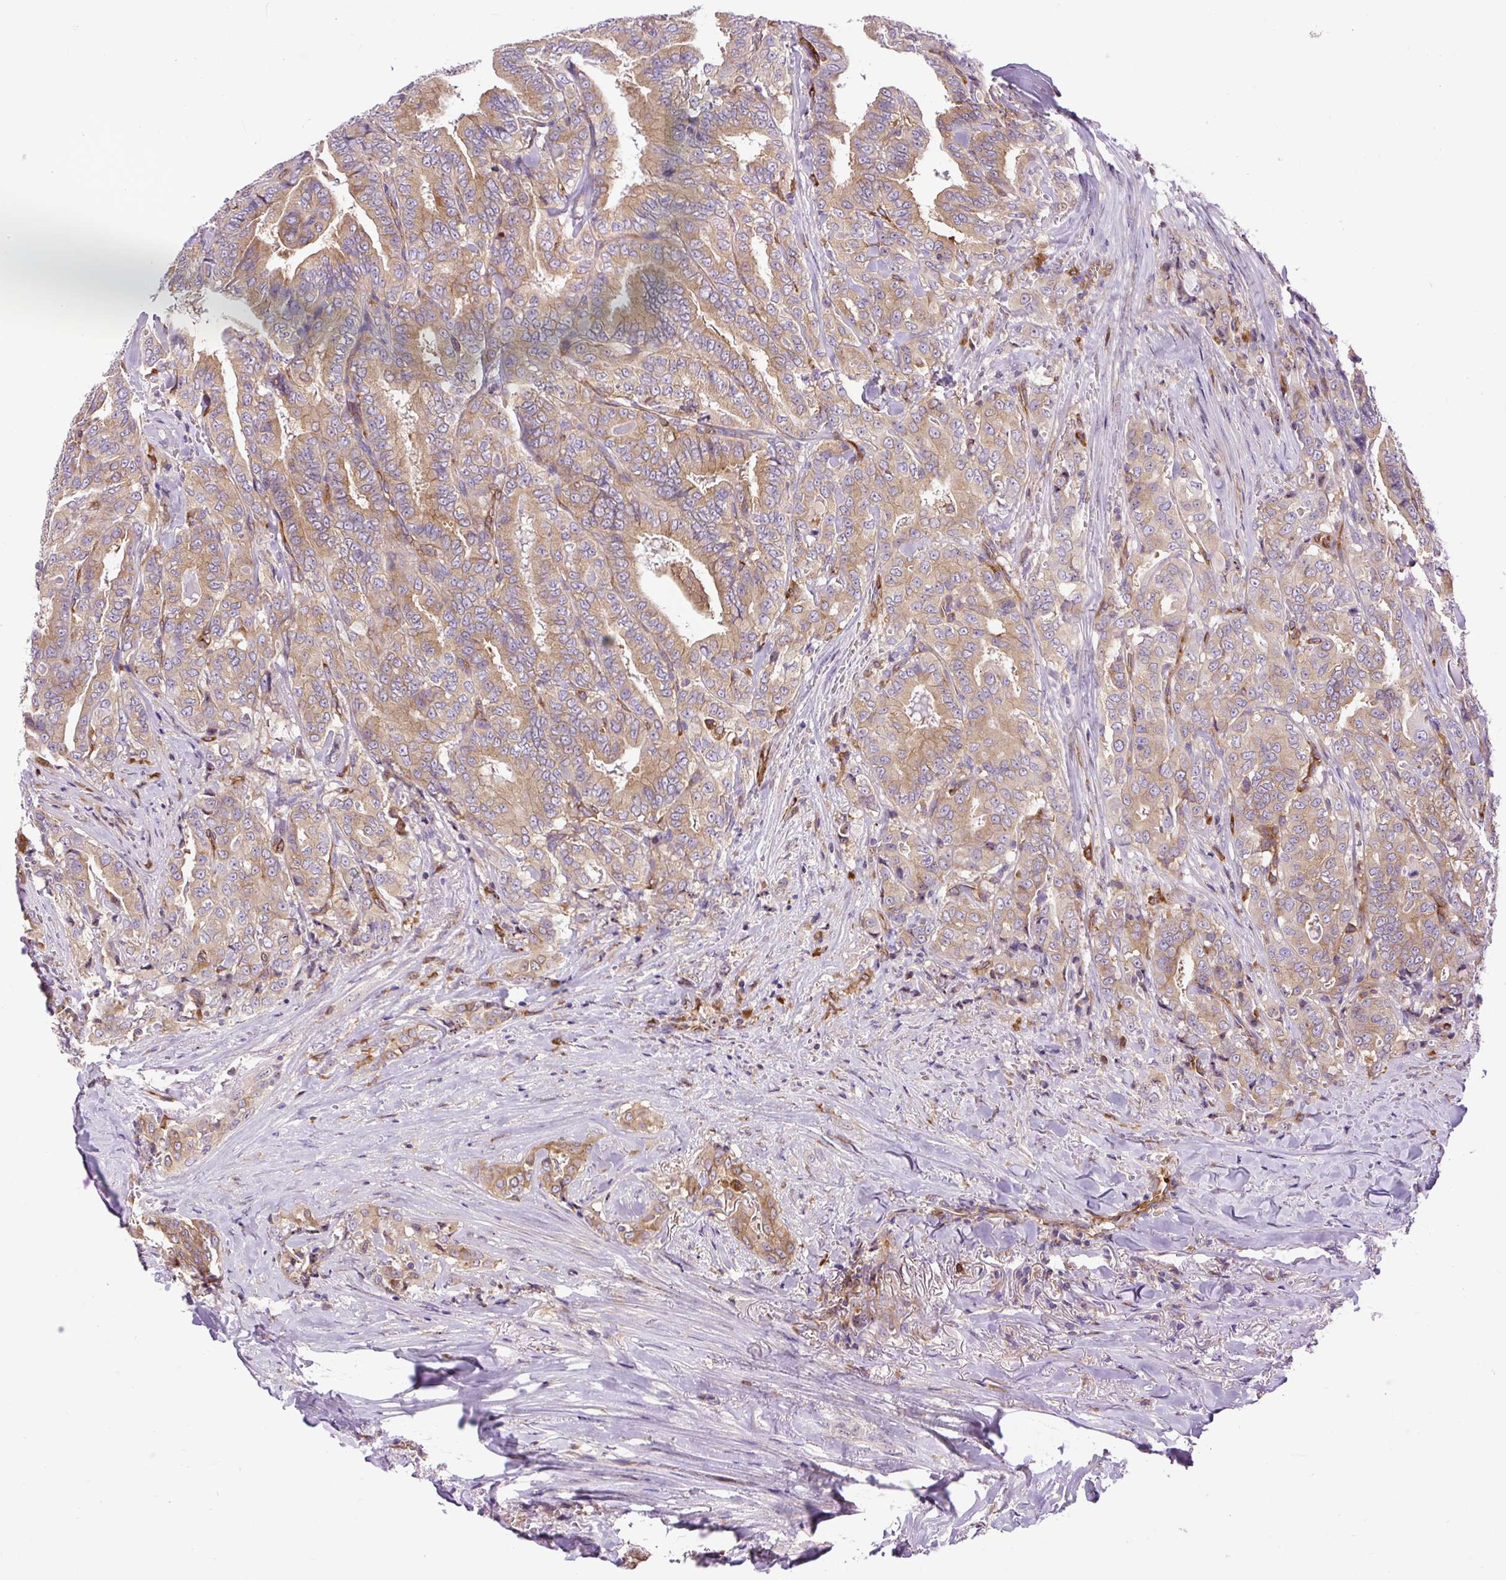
{"staining": {"intensity": "moderate", "quantity": ">75%", "location": "cytoplasmic/membranous"}, "tissue": "thyroid cancer", "cell_type": "Tumor cells", "image_type": "cancer", "snomed": [{"axis": "morphology", "description": "Papillary adenocarcinoma, NOS"}, {"axis": "topography", "description": "Thyroid gland"}], "caption": "A histopathology image of papillary adenocarcinoma (thyroid) stained for a protein demonstrates moderate cytoplasmic/membranous brown staining in tumor cells.", "gene": "MAP1S", "patient": {"sex": "male", "age": 61}}